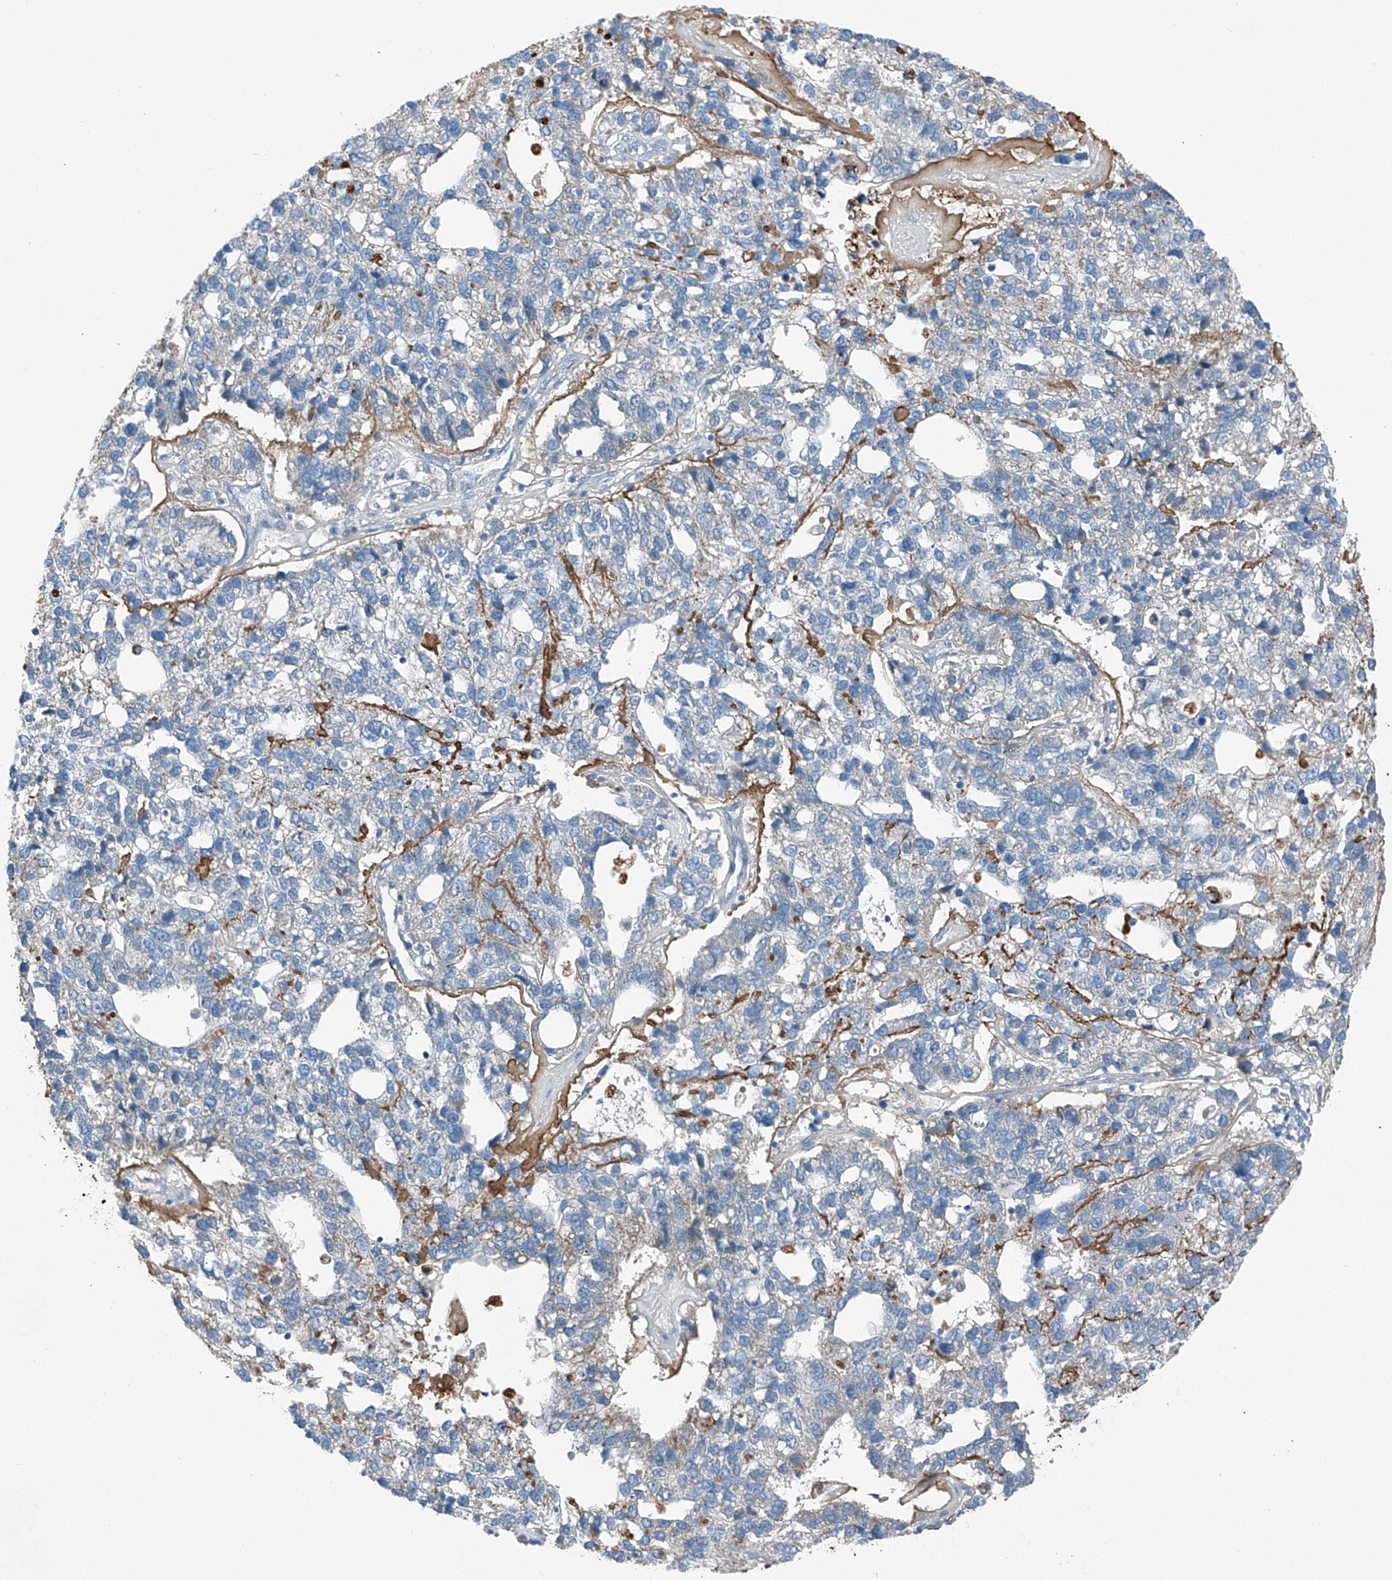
{"staining": {"intensity": "negative", "quantity": "none", "location": "none"}, "tissue": "pancreatic cancer", "cell_type": "Tumor cells", "image_type": "cancer", "snomed": [{"axis": "morphology", "description": "Adenocarcinoma, NOS"}, {"axis": "topography", "description": "Pancreas"}], "caption": "DAB immunohistochemical staining of human adenocarcinoma (pancreatic) demonstrates no significant staining in tumor cells.", "gene": "MDGA1", "patient": {"sex": "female", "age": 61}}